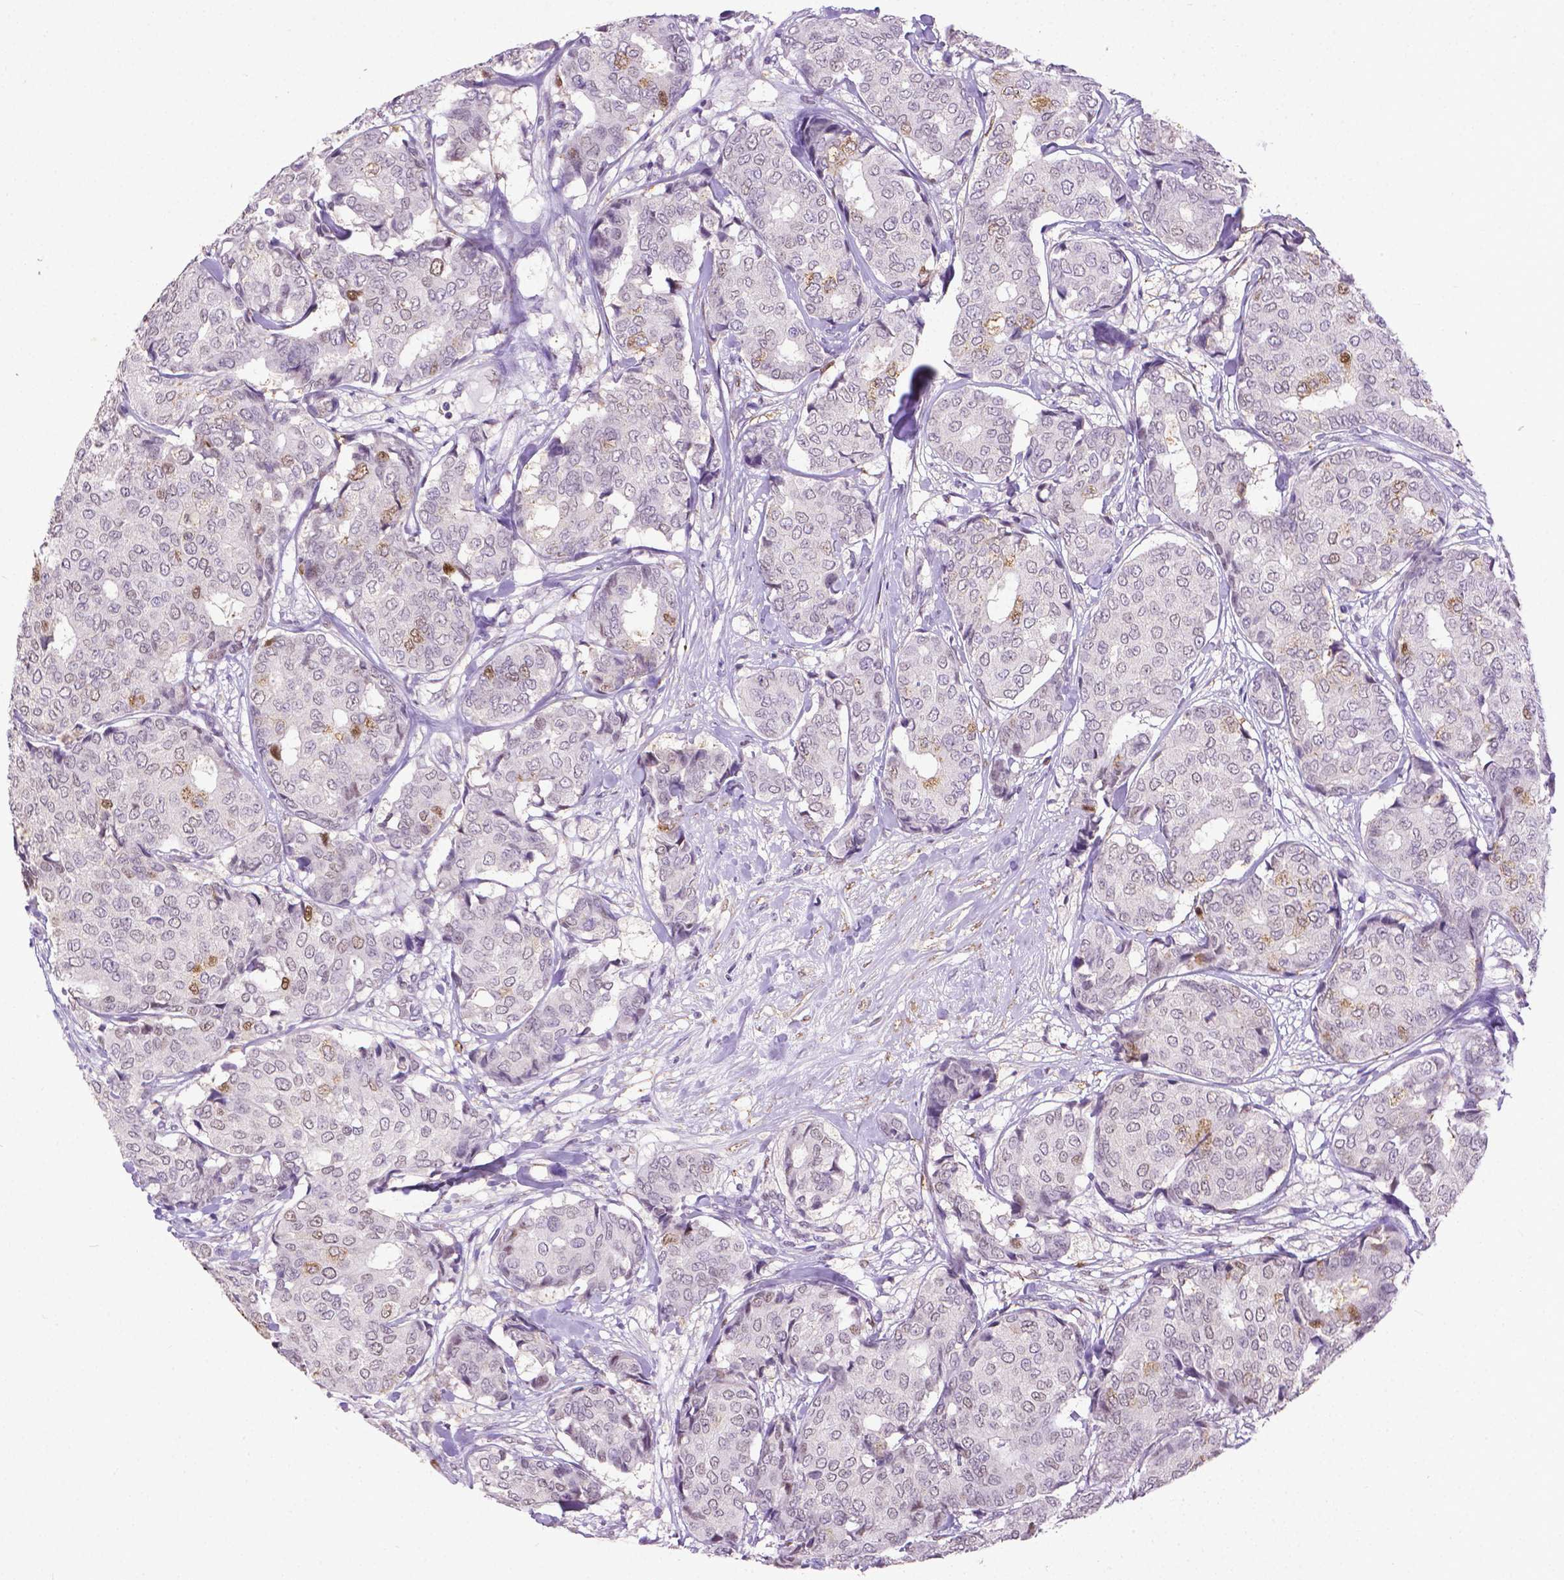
{"staining": {"intensity": "moderate", "quantity": "<25%", "location": "nuclear"}, "tissue": "breast cancer", "cell_type": "Tumor cells", "image_type": "cancer", "snomed": [{"axis": "morphology", "description": "Duct carcinoma"}, {"axis": "topography", "description": "Breast"}], "caption": "Immunohistochemistry (DAB (3,3'-diaminobenzidine)) staining of human breast intraductal carcinoma exhibits moderate nuclear protein positivity in approximately <25% of tumor cells.", "gene": "CDKN1A", "patient": {"sex": "female", "age": 75}}